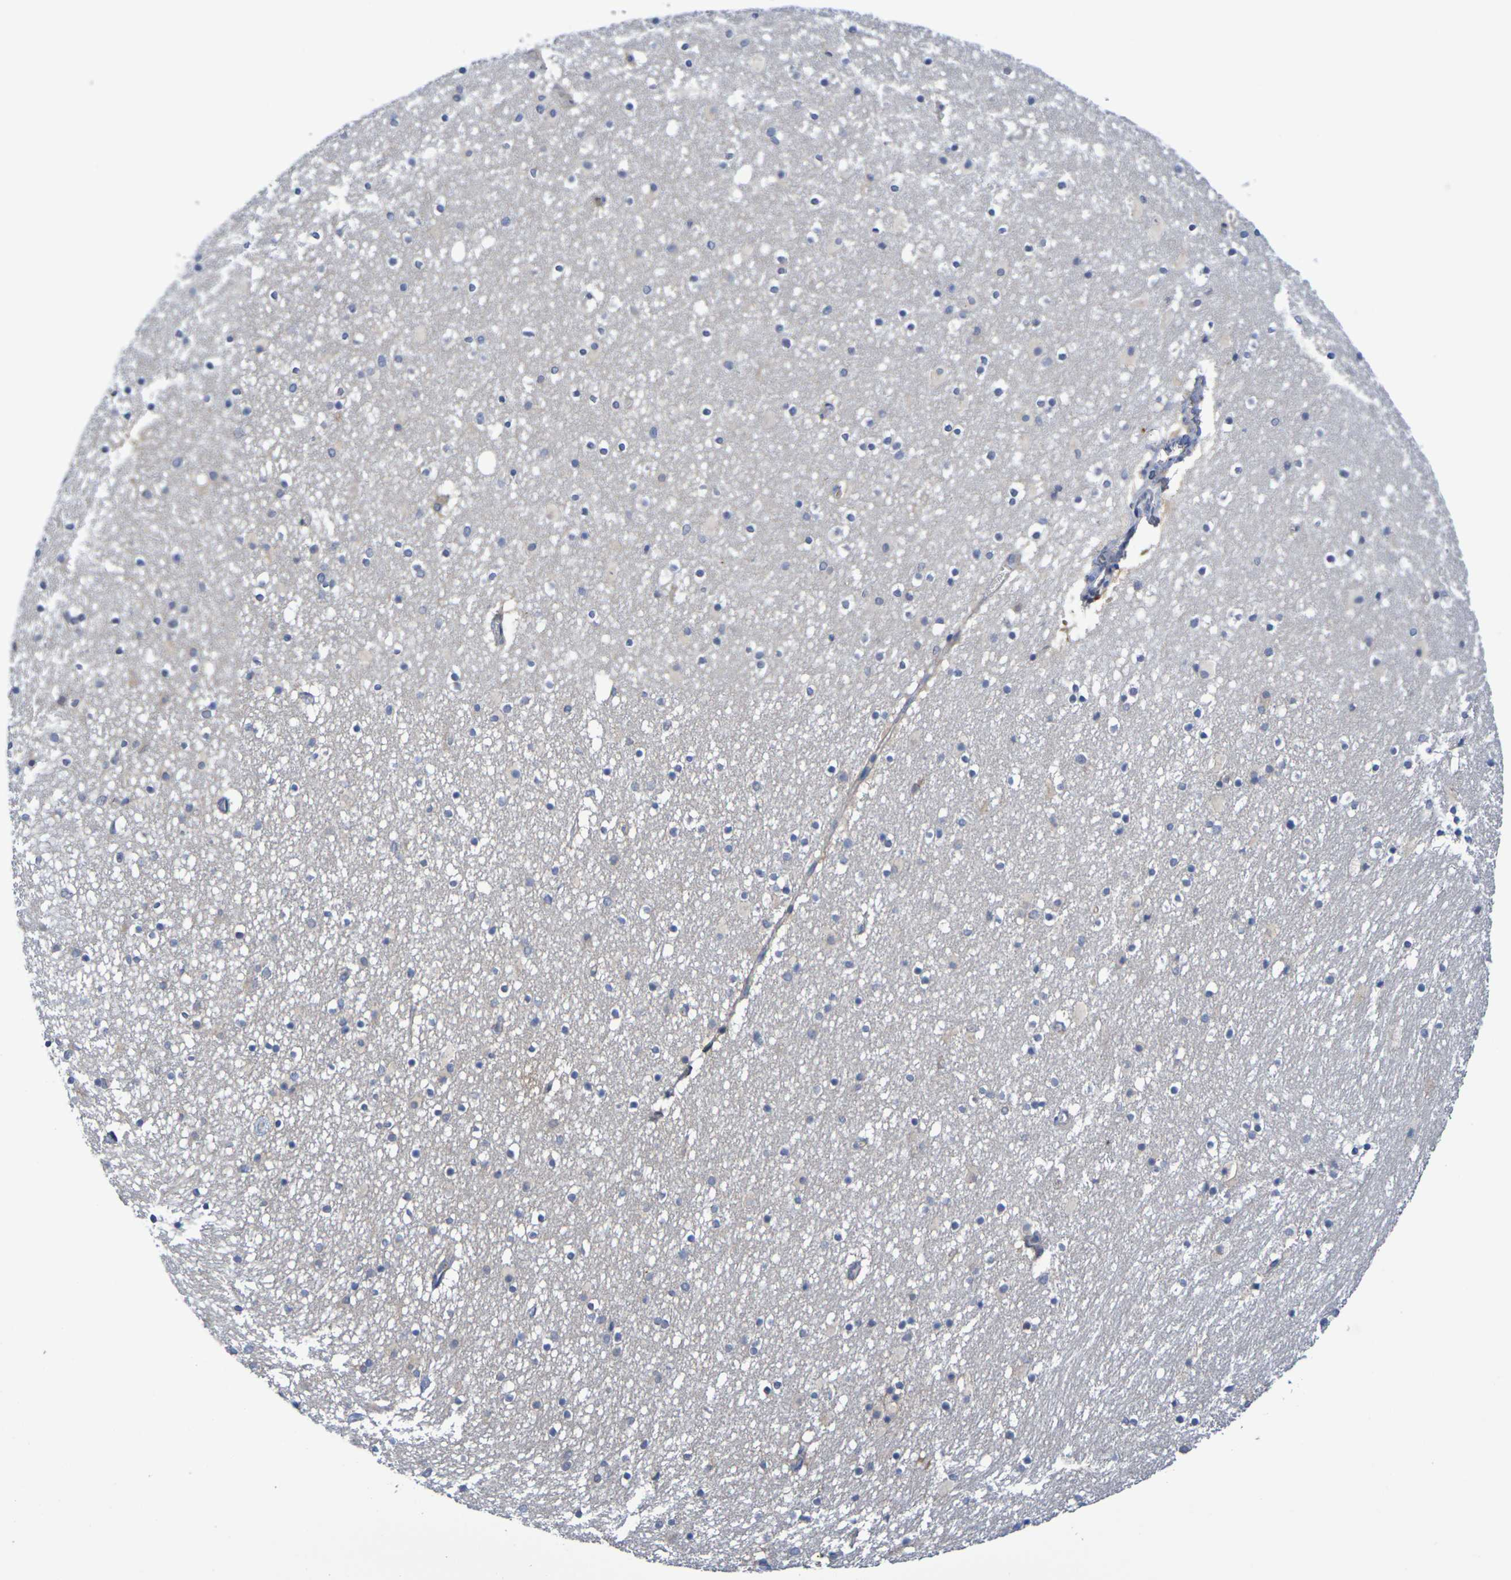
{"staining": {"intensity": "moderate", "quantity": "<25%", "location": "cytoplasmic/membranous"}, "tissue": "caudate", "cell_type": "Glial cells", "image_type": "normal", "snomed": [{"axis": "morphology", "description": "Normal tissue, NOS"}, {"axis": "topography", "description": "Lateral ventricle wall"}], "caption": "Immunohistochemistry (DAB (3,3'-diaminobenzidine)) staining of unremarkable caudate demonstrates moderate cytoplasmic/membranous protein positivity in about <25% of glial cells.", "gene": "SDC4", "patient": {"sex": "male", "age": 45}}